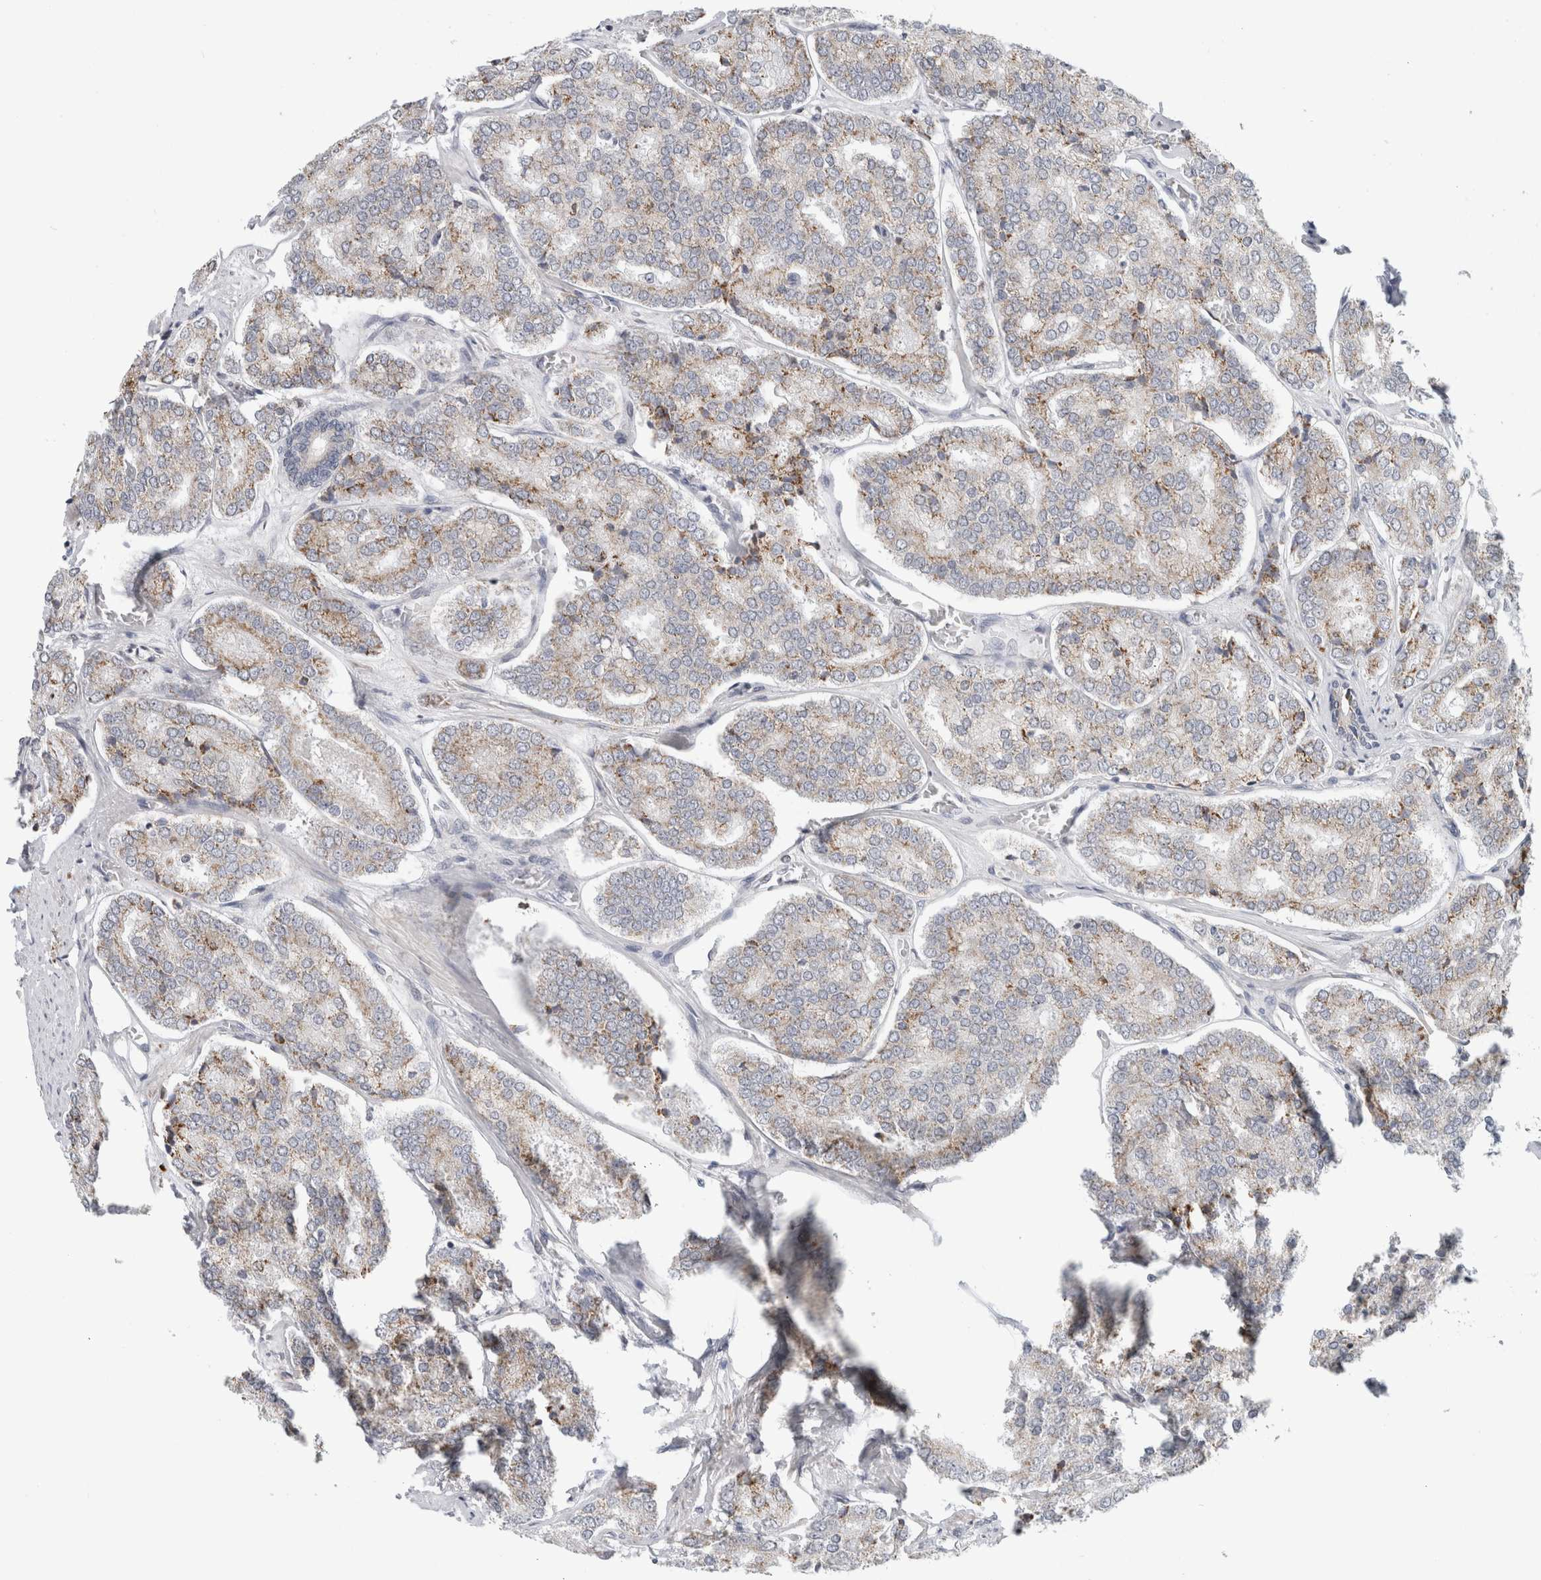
{"staining": {"intensity": "moderate", "quantity": "25%-75%", "location": "cytoplasmic/membranous"}, "tissue": "prostate cancer", "cell_type": "Tumor cells", "image_type": "cancer", "snomed": [{"axis": "morphology", "description": "Adenocarcinoma, High grade"}, {"axis": "topography", "description": "Prostate"}], "caption": "The photomicrograph shows a brown stain indicating the presence of a protein in the cytoplasmic/membranous of tumor cells in prostate high-grade adenocarcinoma.", "gene": "FAHD1", "patient": {"sex": "male", "age": 65}}